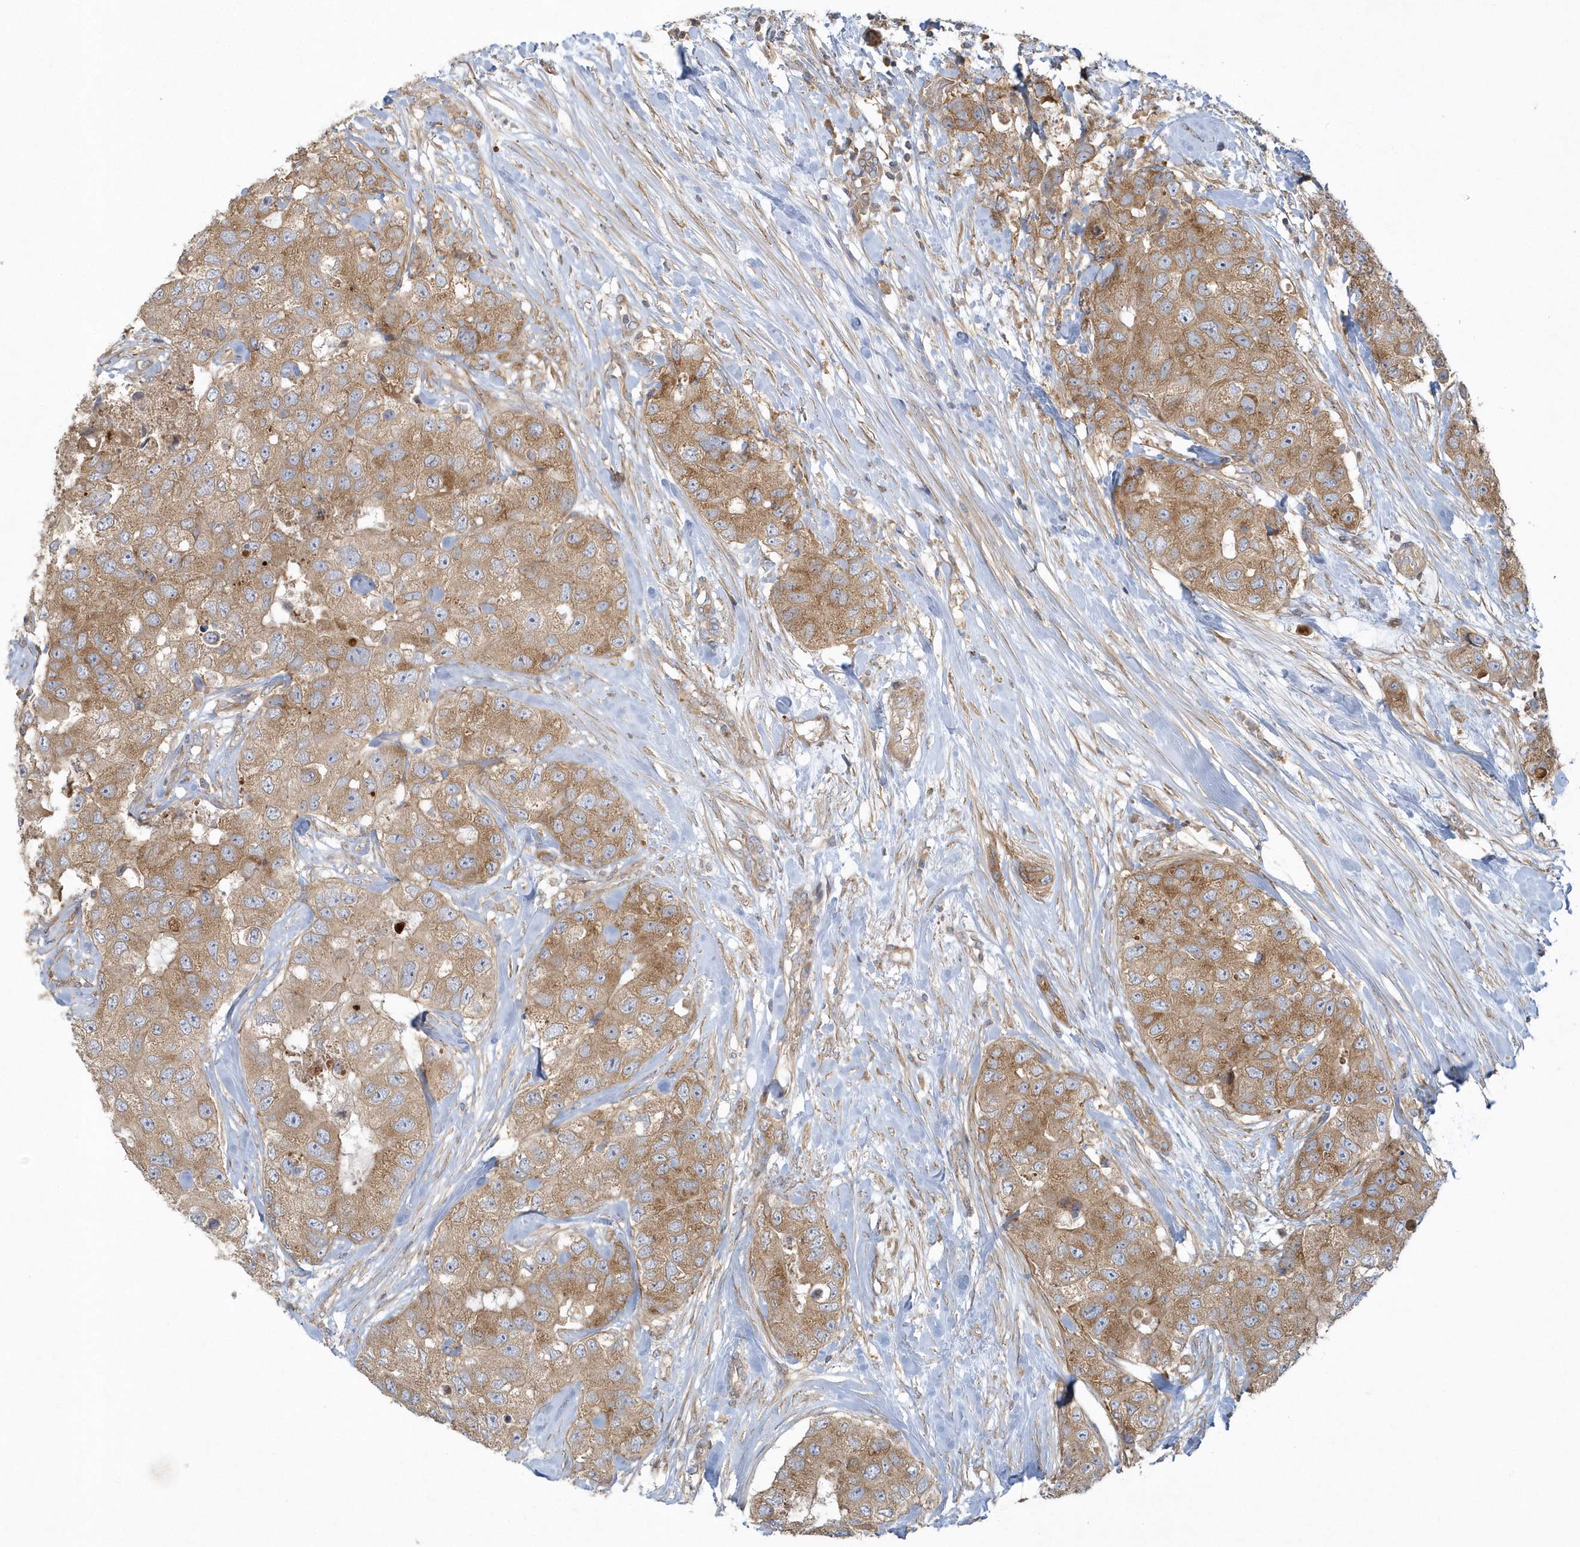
{"staining": {"intensity": "moderate", "quantity": ">75%", "location": "cytoplasmic/membranous"}, "tissue": "breast cancer", "cell_type": "Tumor cells", "image_type": "cancer", "snomed": [{"axis": "morphology", "description": "Duct carcinoma"}, {"axis": "topography", "description": "Breast"}], "caption": "A brown stain highlights moderate cytoplasmic/membranous staining of a protein in breast cancer tumor cells.", "gene": "CNOT10", "patient": {"sex": "female", "age": 62}}